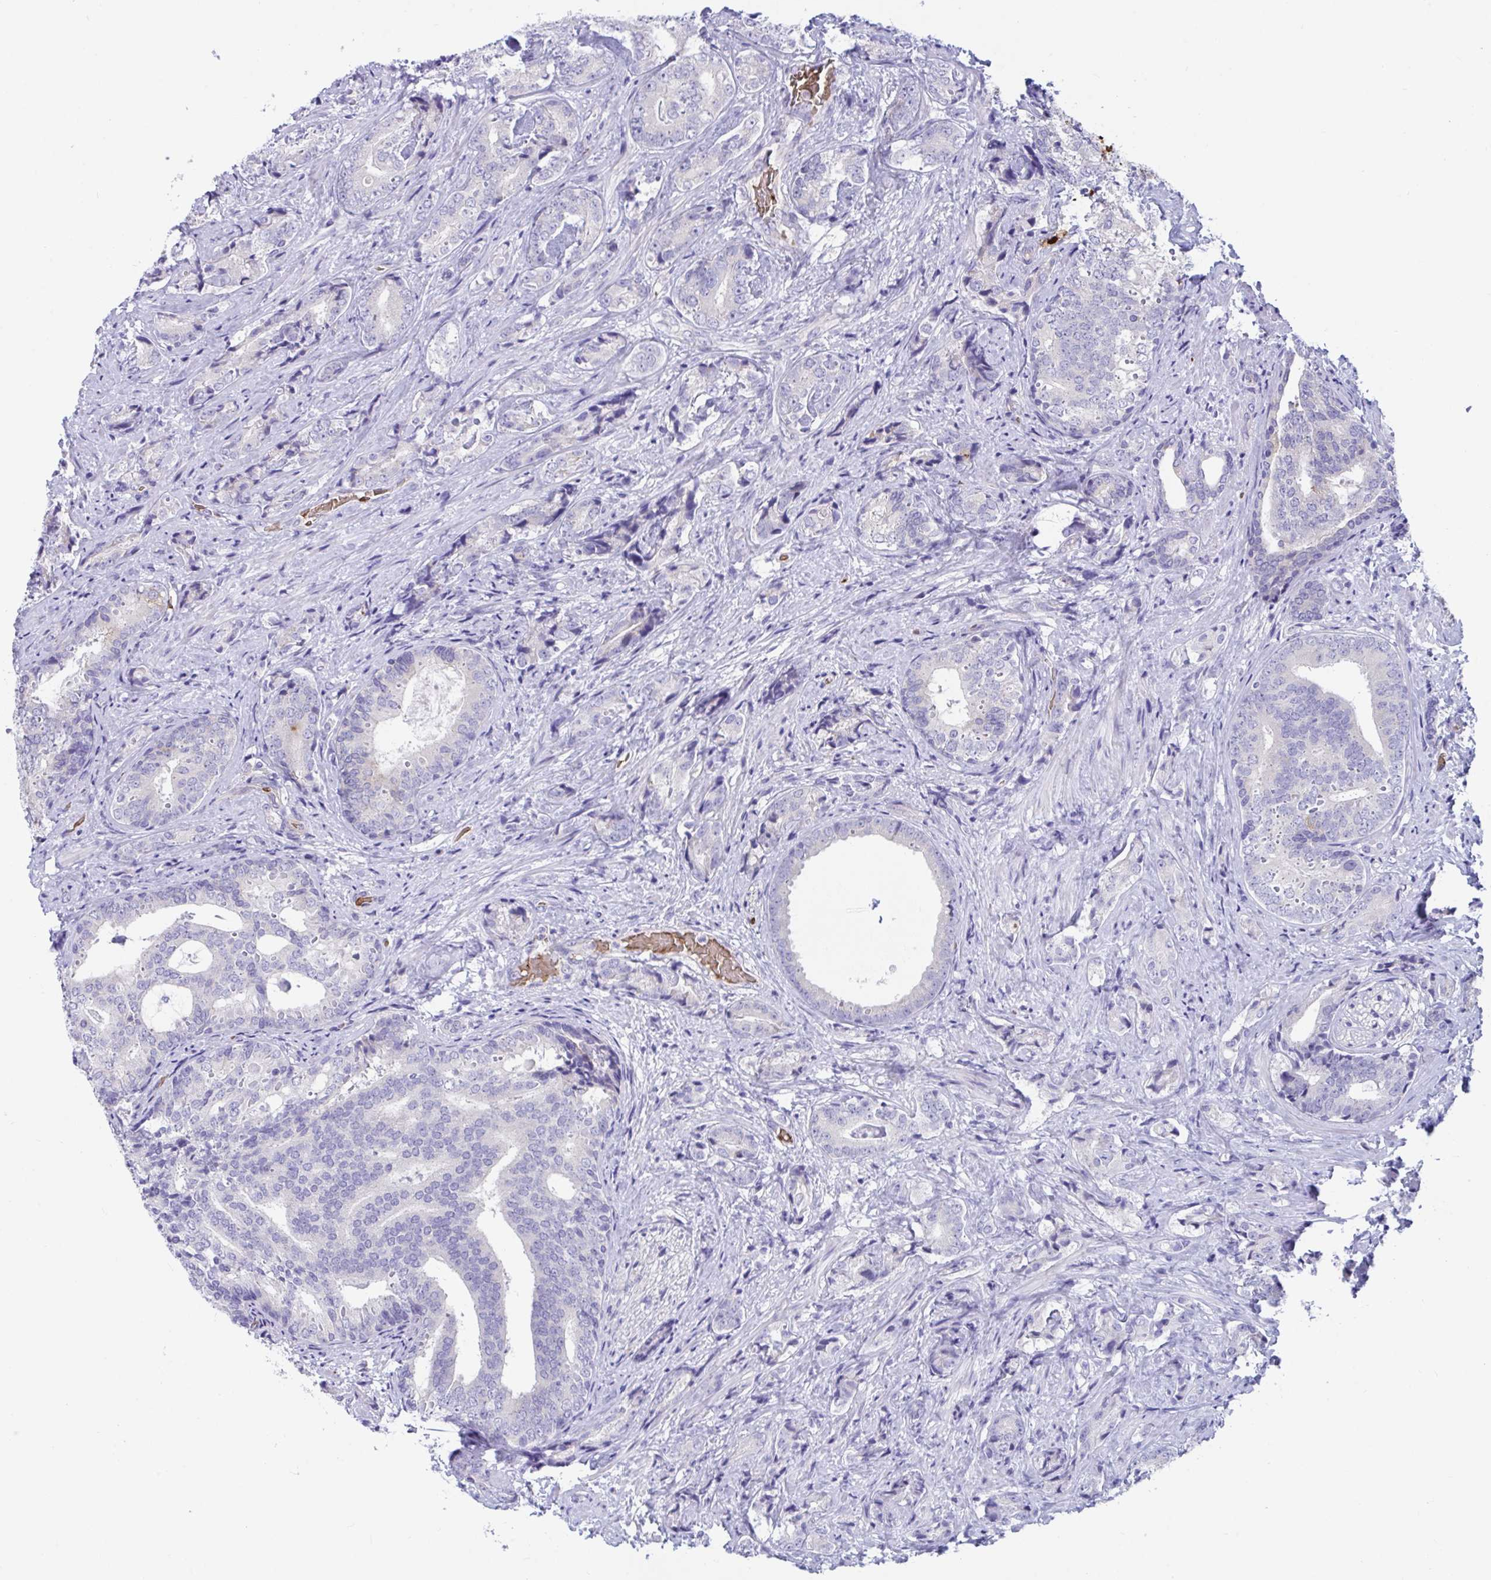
{"staining": {"intensity": "negative", "quantity": "none", "location": "none"}, "tissue": "prostate cancer", "cell_type": "Tumor cells", "image_type": "cancer", "snomed": [{"axis": "morphology", "description": "Adenocarcinoma, High grade"}, {"axis": "topography", "description": "Prostate"}], "caption": "Tumor cells show no significant expression in high-grade adenocarcinoma (prostate).", "gene": "TTC30B", "patient": {"sex": "male", "age": 62}}